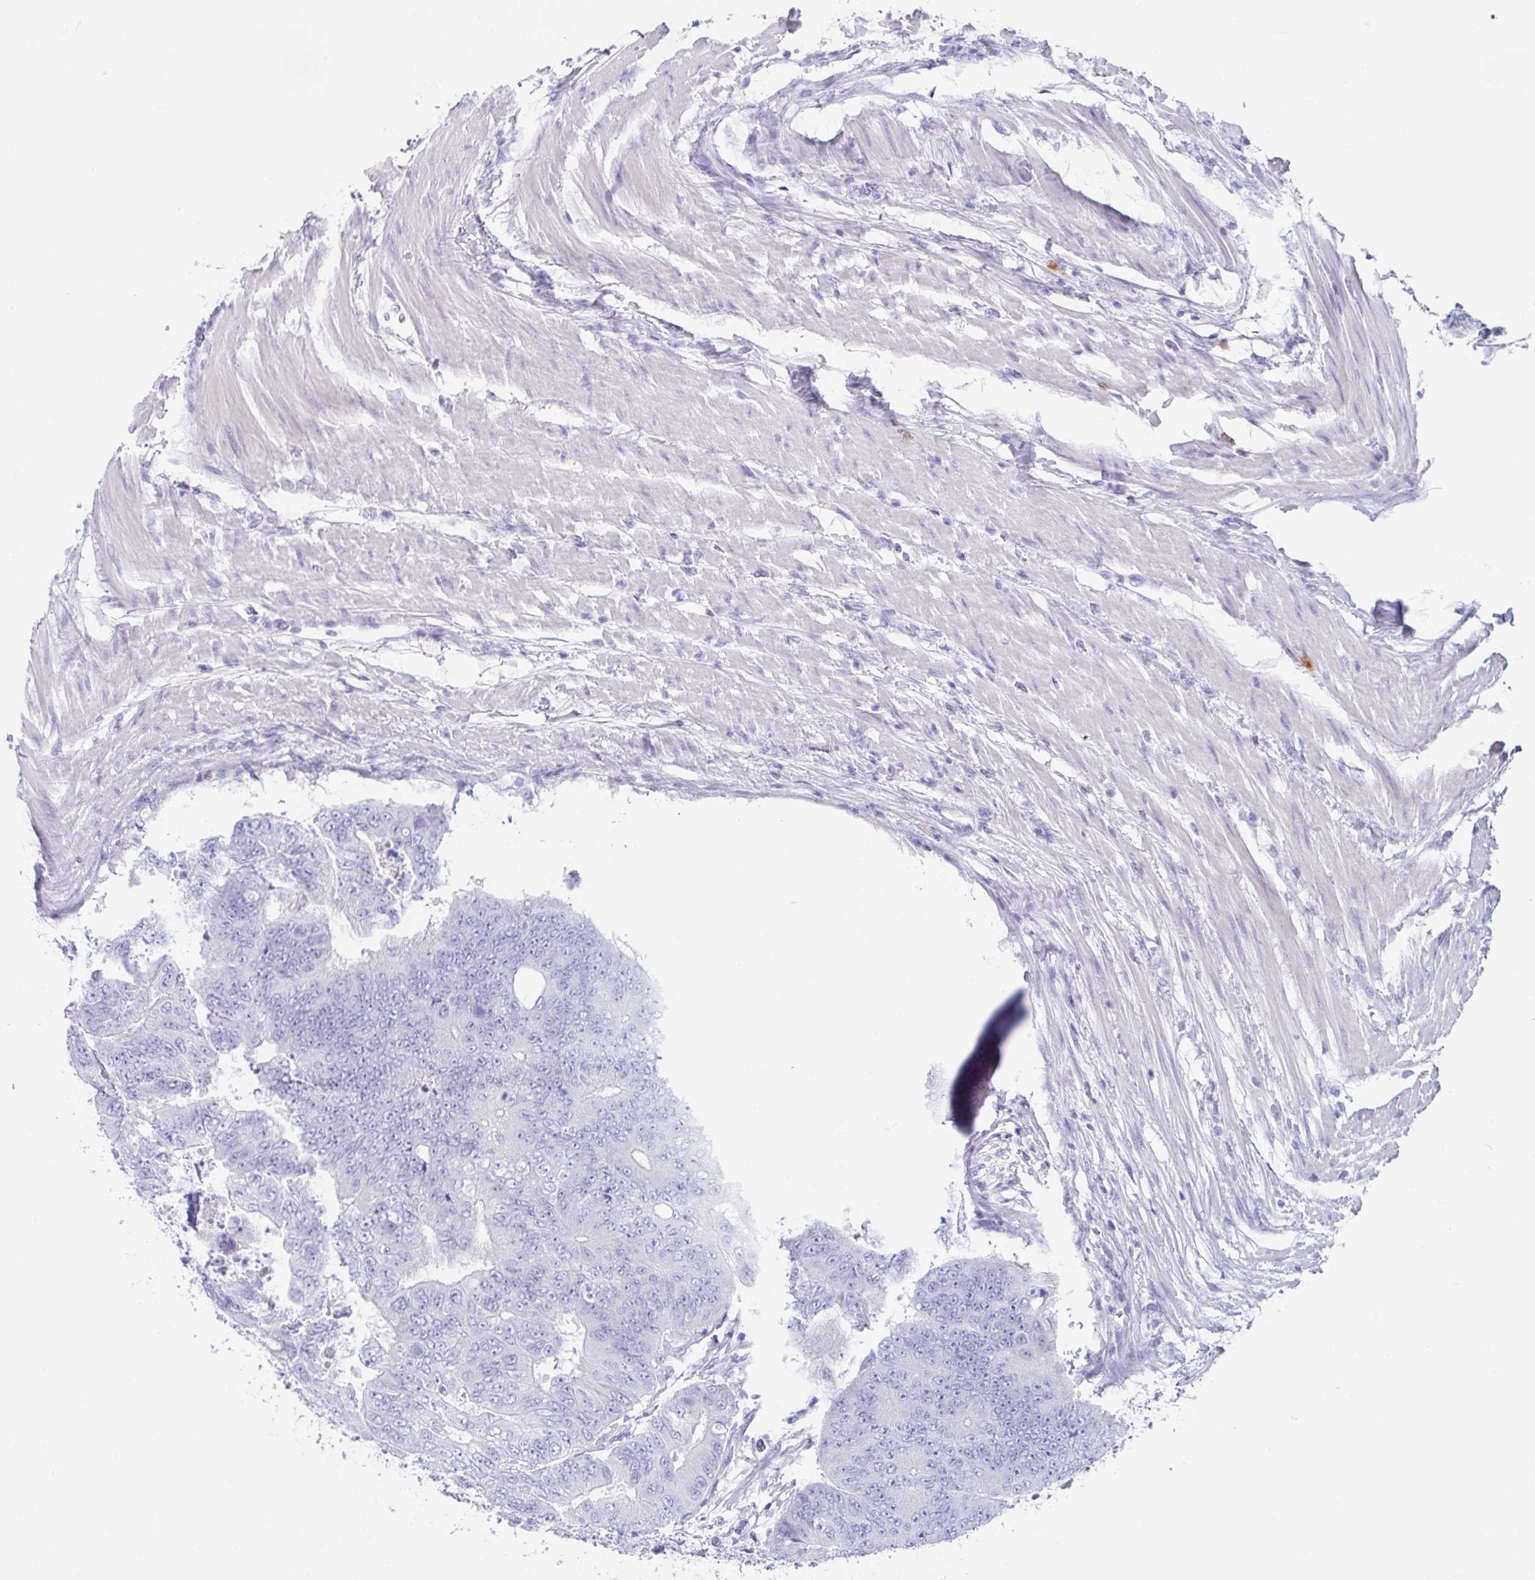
{"staining": {"intensity": "negative", "quantity": "none", "location": "none"}, "tissue": "colorectal cancer", "cell_type": "Tumor cells", "image_type": "cancer", "snomed": [{"axis": "morphology", "description": "Adenocarcinoma, NOS"}, {"axis": "topography", "description": "Colon"}], "caption": "This histopathology image is of colorectal cancer stained with immunohistochemistry (IHC) to label a protein in brown with the nuclei are counter-stained blue. There is no positivity in tumor cells.", "gene": "PLA2G1B", "patient": {"sex": "female", "age": 48}}